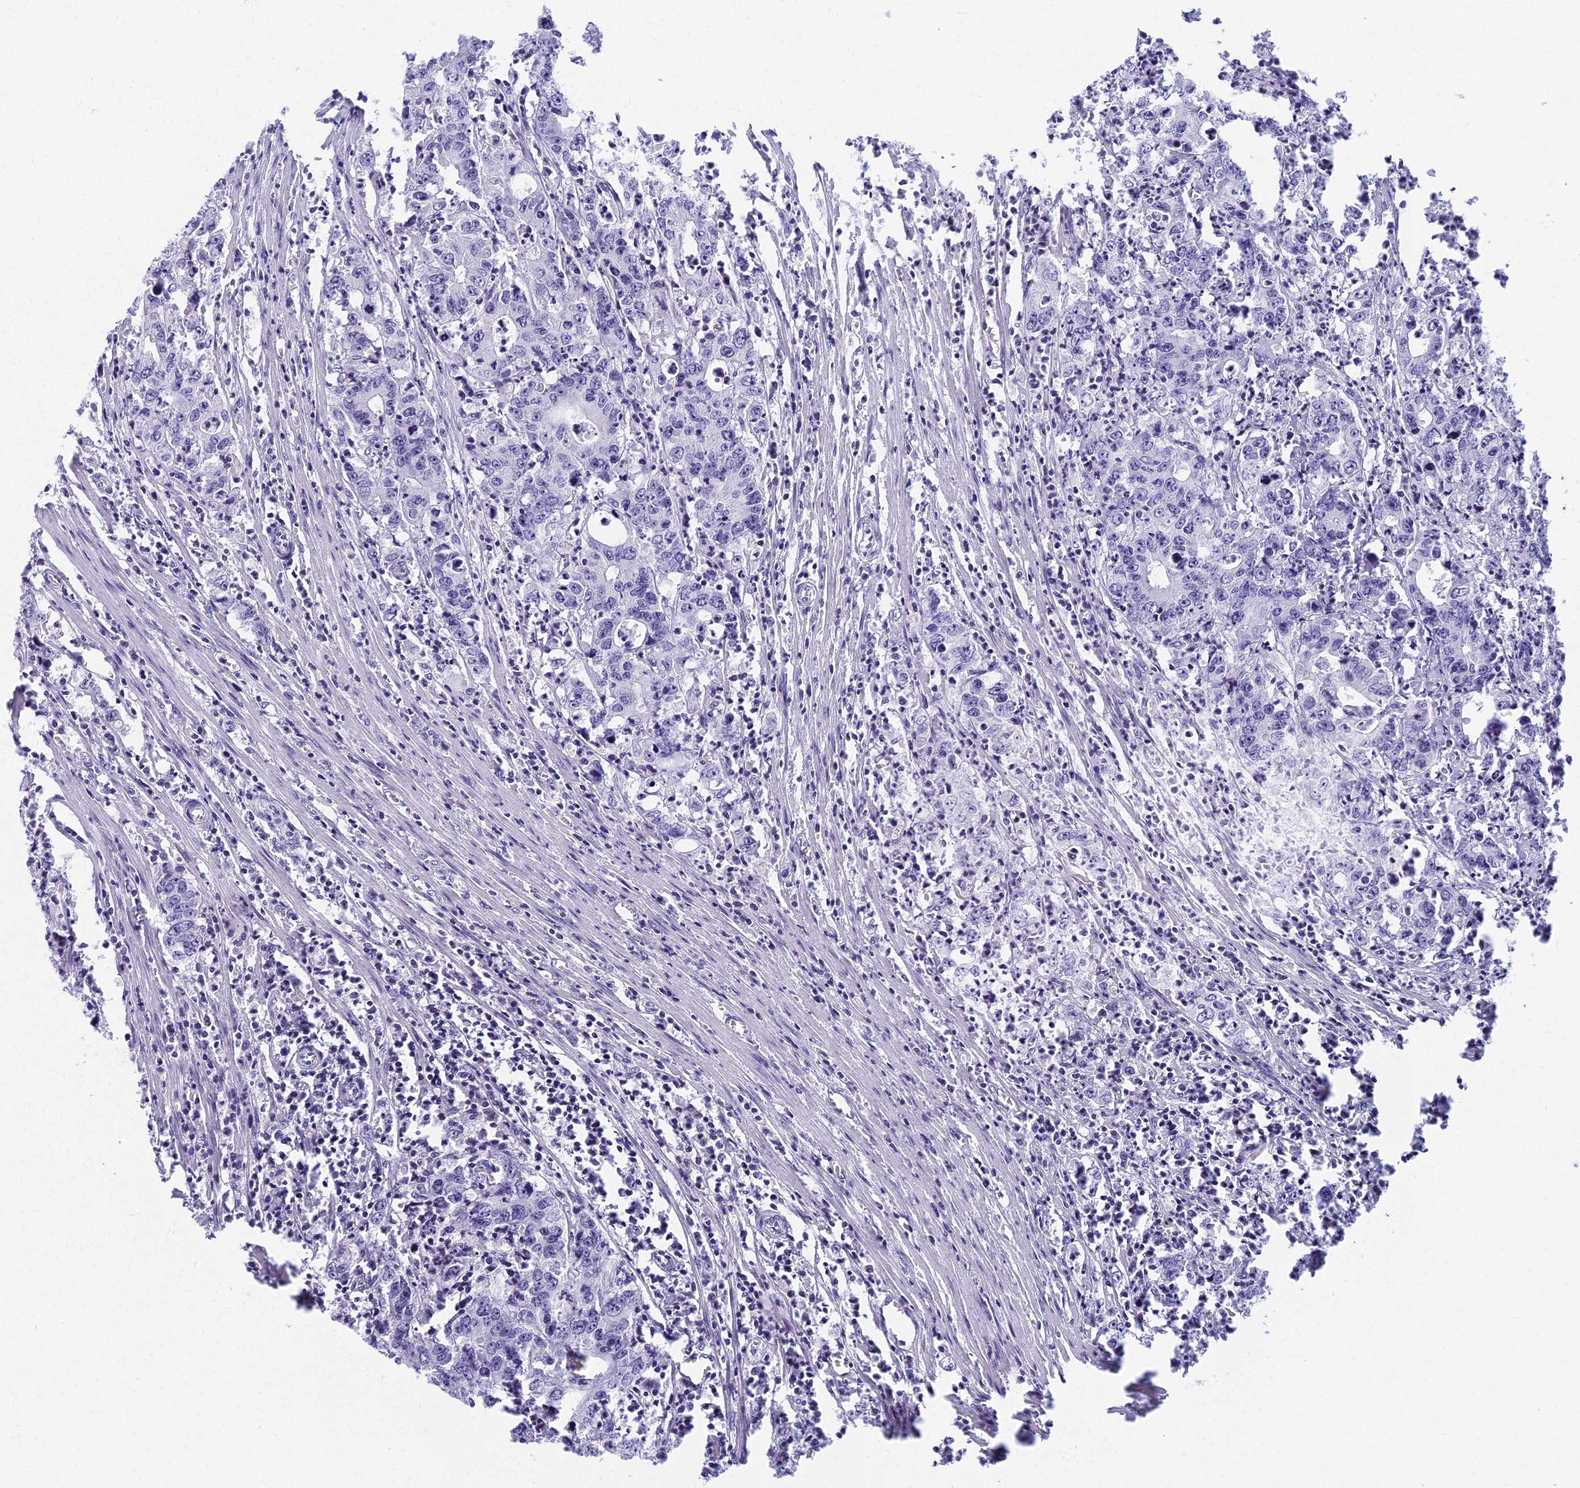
{"staining": {"intensity": "negative", "quantity": "none", "location": "none"}, "tissue": "colorectal cancer", "cell_type": "Tumor cells", "image_type": "cancer", "snomed": [{"axis": "morphology", "description": "Adenocarcinoma, NOS"}, {"axis": "topography", "description": "Colon"}], "caption": "A micrograph of colorectal cancer (adenocarcinoma) stained for a protein exhibits no brown staining in tumor cells.", "gene": "AP4E1", "patient": {"sex": "female", "age": 75}}